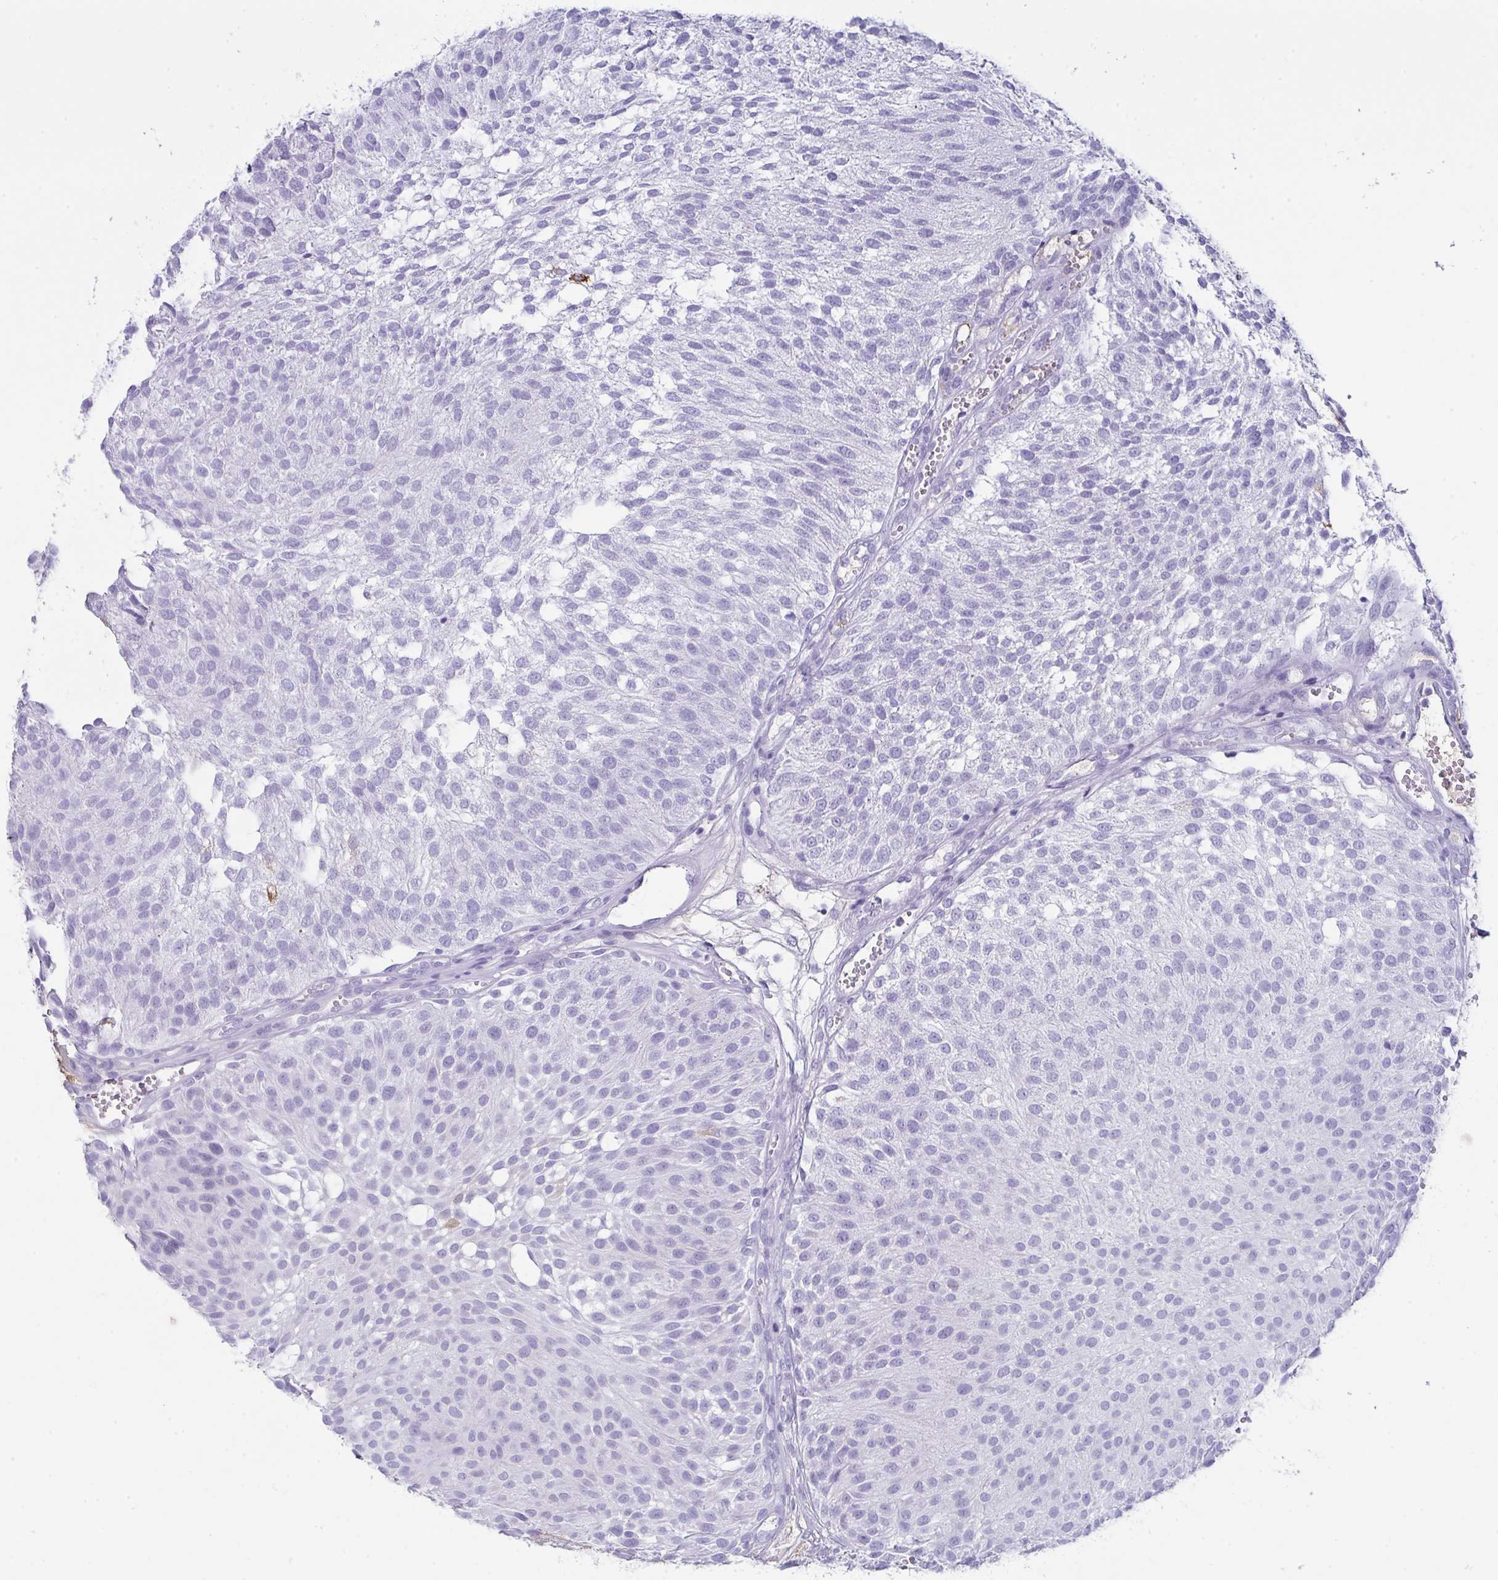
{"staining": {"intensity": "negative", "quantity": "none", "location": "none"}, "tissue": "urothelial cancer", "cell_type": "Tumor cells", "image_type": "cancer", "snomed": [{"axis": "morphology", "description": "Urothelial carcinoma, NOS"}, {"axis": "topography", "description": "Urinary bladder"}], "caption": "Urothelial cancer stained for a protein using immunohistochemistry reveals no expression tumor cells.", "gene": "JCHAIN", "patient": {"sex": "male", "age": 84}}